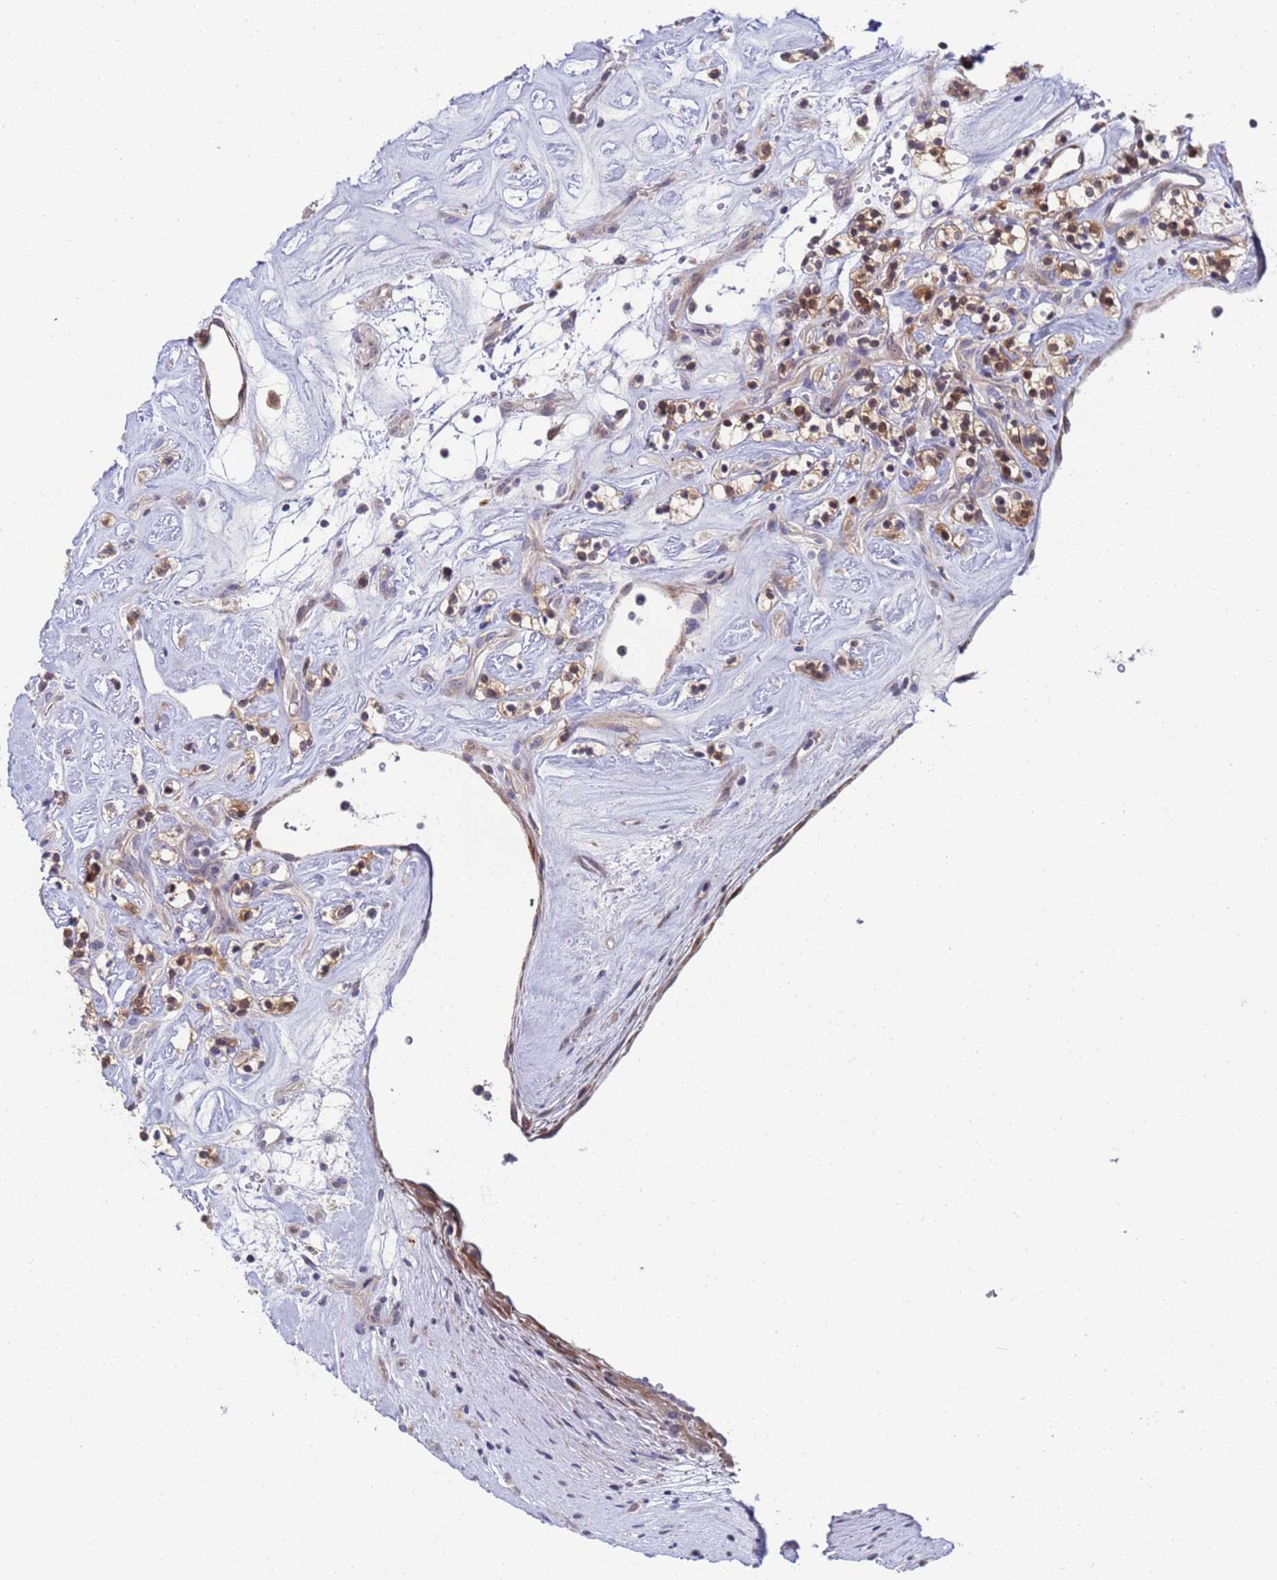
{"staining": {"intensity": "moderate", "quantity": "25%-75%", "location": "cytoplasmic/membranous,nuclear"}, "tissue": "renal cancer", "cell_type": "Tumor cells", "image_type": "cancer", "snomed": [{"axis": "morphology", "description": "Adenocarcinoma, NOS"}, {"axis": "topography", "description": "Kidney"}], "caption": "Immunohistochemical staining of adenocarcinoma (renal) demonstrates medium levels of moderate cytoplasmic/membranous and nuclear positivity in approximately 25%-75% of tumor cells.", "gene": "ENOSF1", "patient": {"sex": "male", "age": 77}}